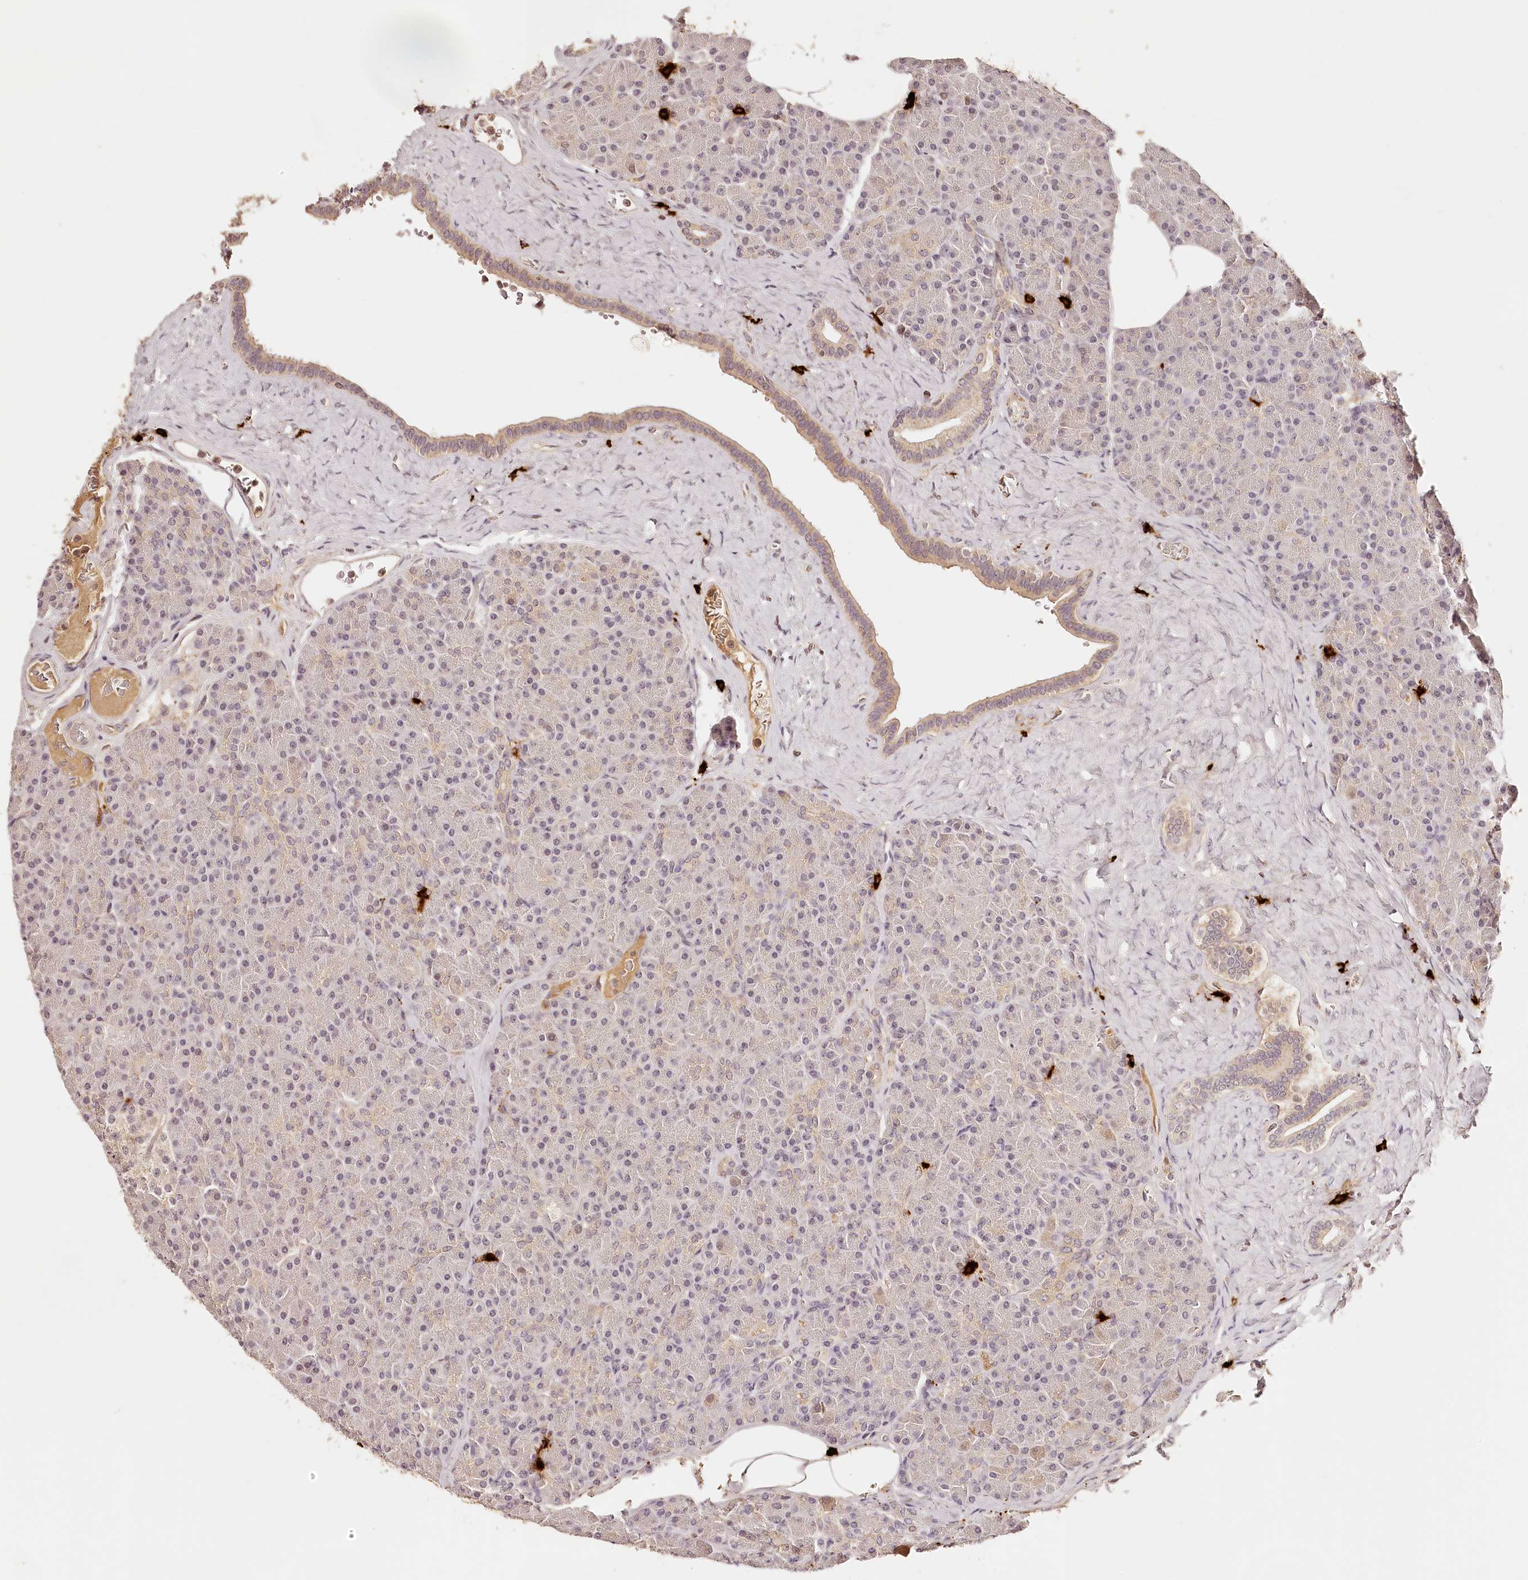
{"staining": {"intensity": "moderate", "quantity": "<25%", "location": "cytoplasmic/membranous"}, "tissue": "pancreas", "cell_type": "Exocrine glandular cells", "image_type": "normal", "snomed": [{"axis": "morphology", "description": "Normal tissue, NOS"}, {"axis": "topography", "description": "Pancreas"}], "caption": "Pancreas stained with DAB (3,3'-diaminobenzidine) IHC displays low levels of moderate cytoplasmic/membranous staining in about <25% of exocrine glandular cells. (DAB IHC, brown staining for protein, blue staining for nuclei).", "gene": "SYNGR1", "patient": {"sex": "female", "age": 43}}